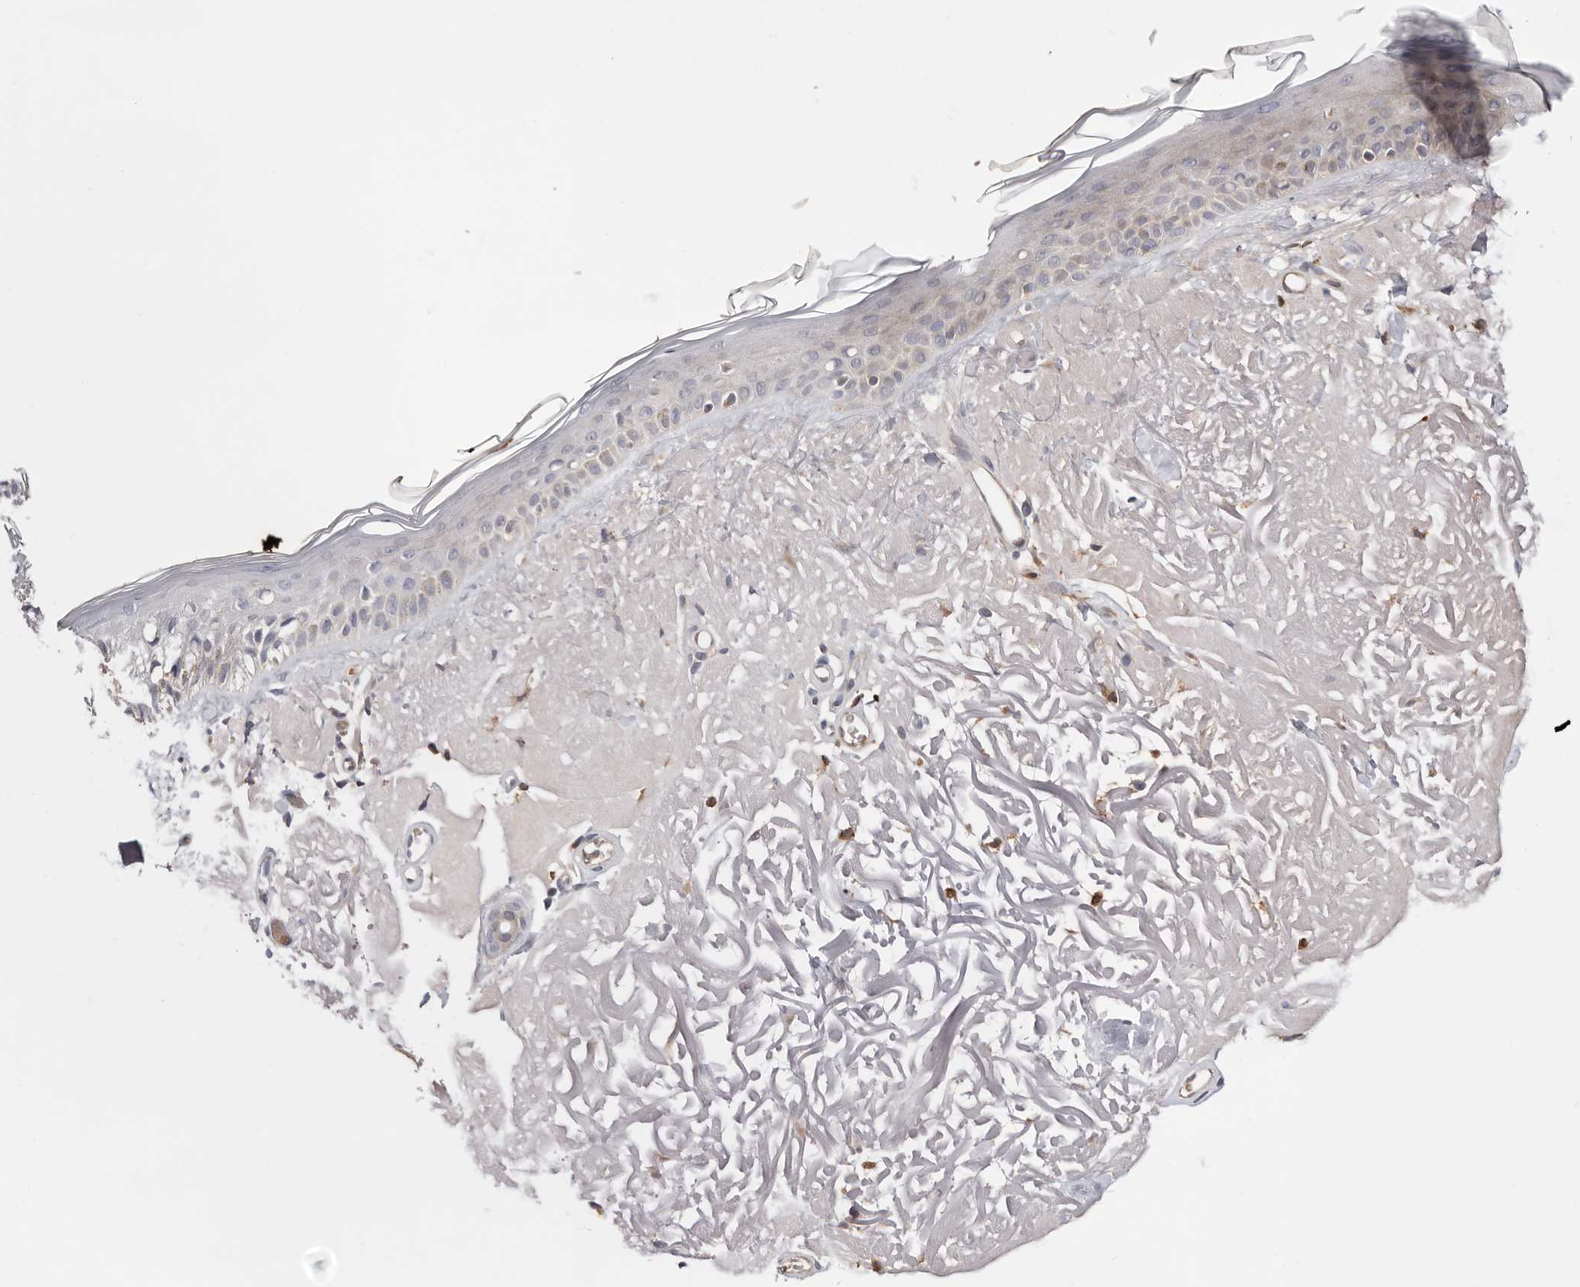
{"staining": {"intensity": "negative", "quantity": "none", "location": "none"}, "tissue": "skin", "cell_type": "Fibroblasts", "image_type": "normal", "snomed": [{"axis": "morphology", "description": "Normal tissue, NOS"}, {"axis": "topography", "description": "Skin"}, {"axis": "topography", "description": "Skeletal muscle"}], "caption": "Image shows no protein positivity in fibroblasts of normal skin. (DAB immunohistochemistry (IHC) with hematoxylin counter stain).", "gene": "RNF213", "patient": {"sex": "male", "age": 83}}